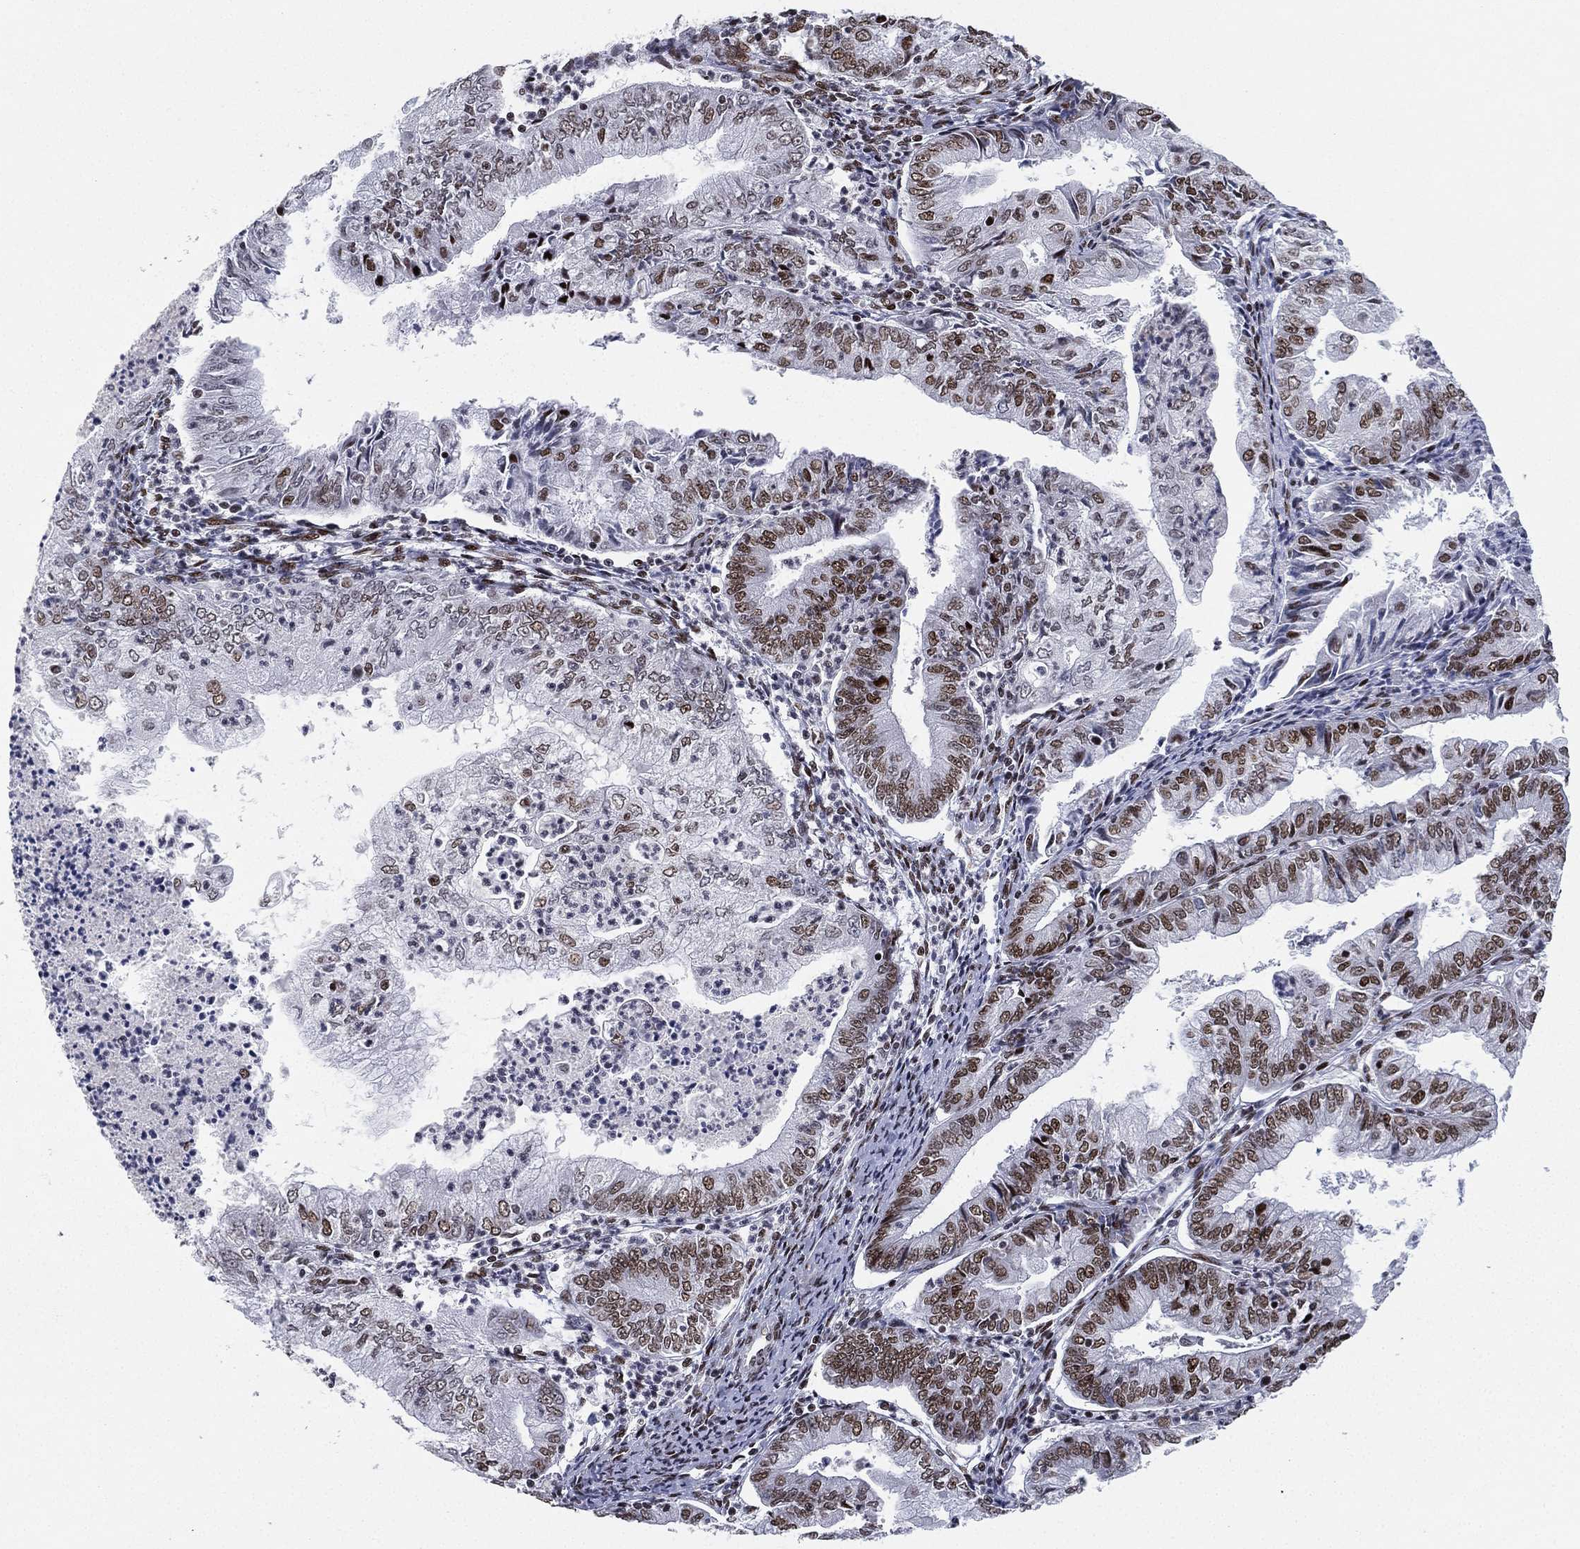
{"staining": {"intensity": "moderate", "quantity": "25%-75%", "location": "nuclear"}, "tissue": "endometrial cancer", "cell_type": "Tumor cells", "image_type": "cancer", "snomed": [{"axis": "morphology", "description": "Adenocarcinoma, NOS"}, {"axis": "topography", "description": "Endometrium"}], "caption": "An immunohistochemistry photomicrograph of neoplastic tissue is shown. Protein staining in brown highlights moderate nuclear positivity in adenocarcinoma (endometrial) within tumor cells.", "gene": "RTF1", "patient": {"sex": "female", "age": 55}}